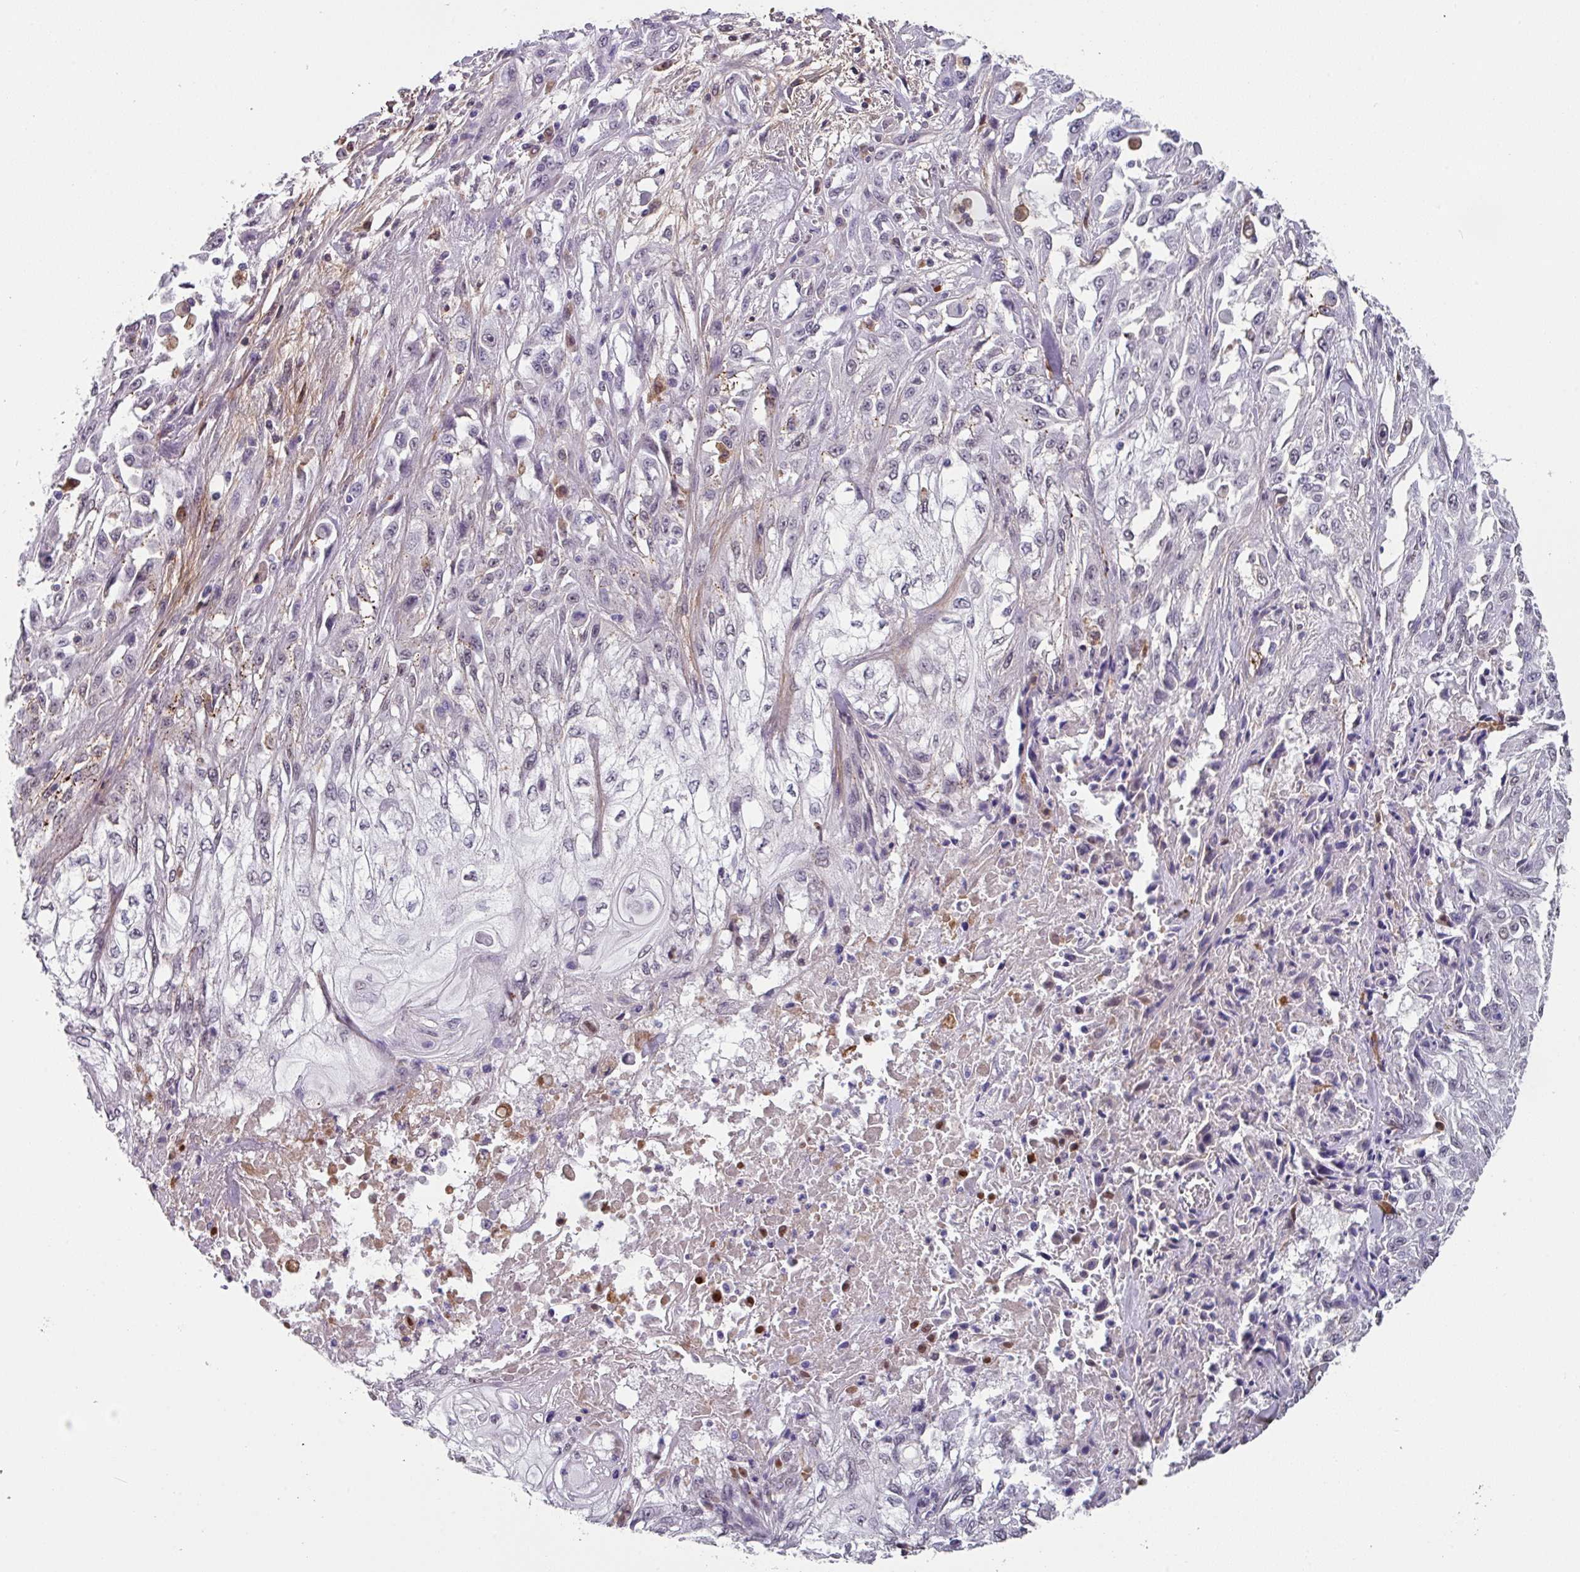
{"staining": {"intensity": "negative", "quantity": "none", "location": "none"}, "tissue": "skin cancer", "cell_type": "Tumor cells", "image_type": "cancer", "snomed": [{"axis": "morphology", "description": "Squamous cell carcinoma, NOS"}, {"axis": "morphology", "description": "Squamous cell carcinoma, metastatic, NOS"}, {"axis": "topography", "description": "Skin"}, {"axis": "topography", "description": "Lymph node"}], "caption": "The histopathology image displays no staining of tumor cells in skin metastatic squamous cell carcinoma.", "gene": "C1QB", "patient": {"sex": "male", "age": 75}}